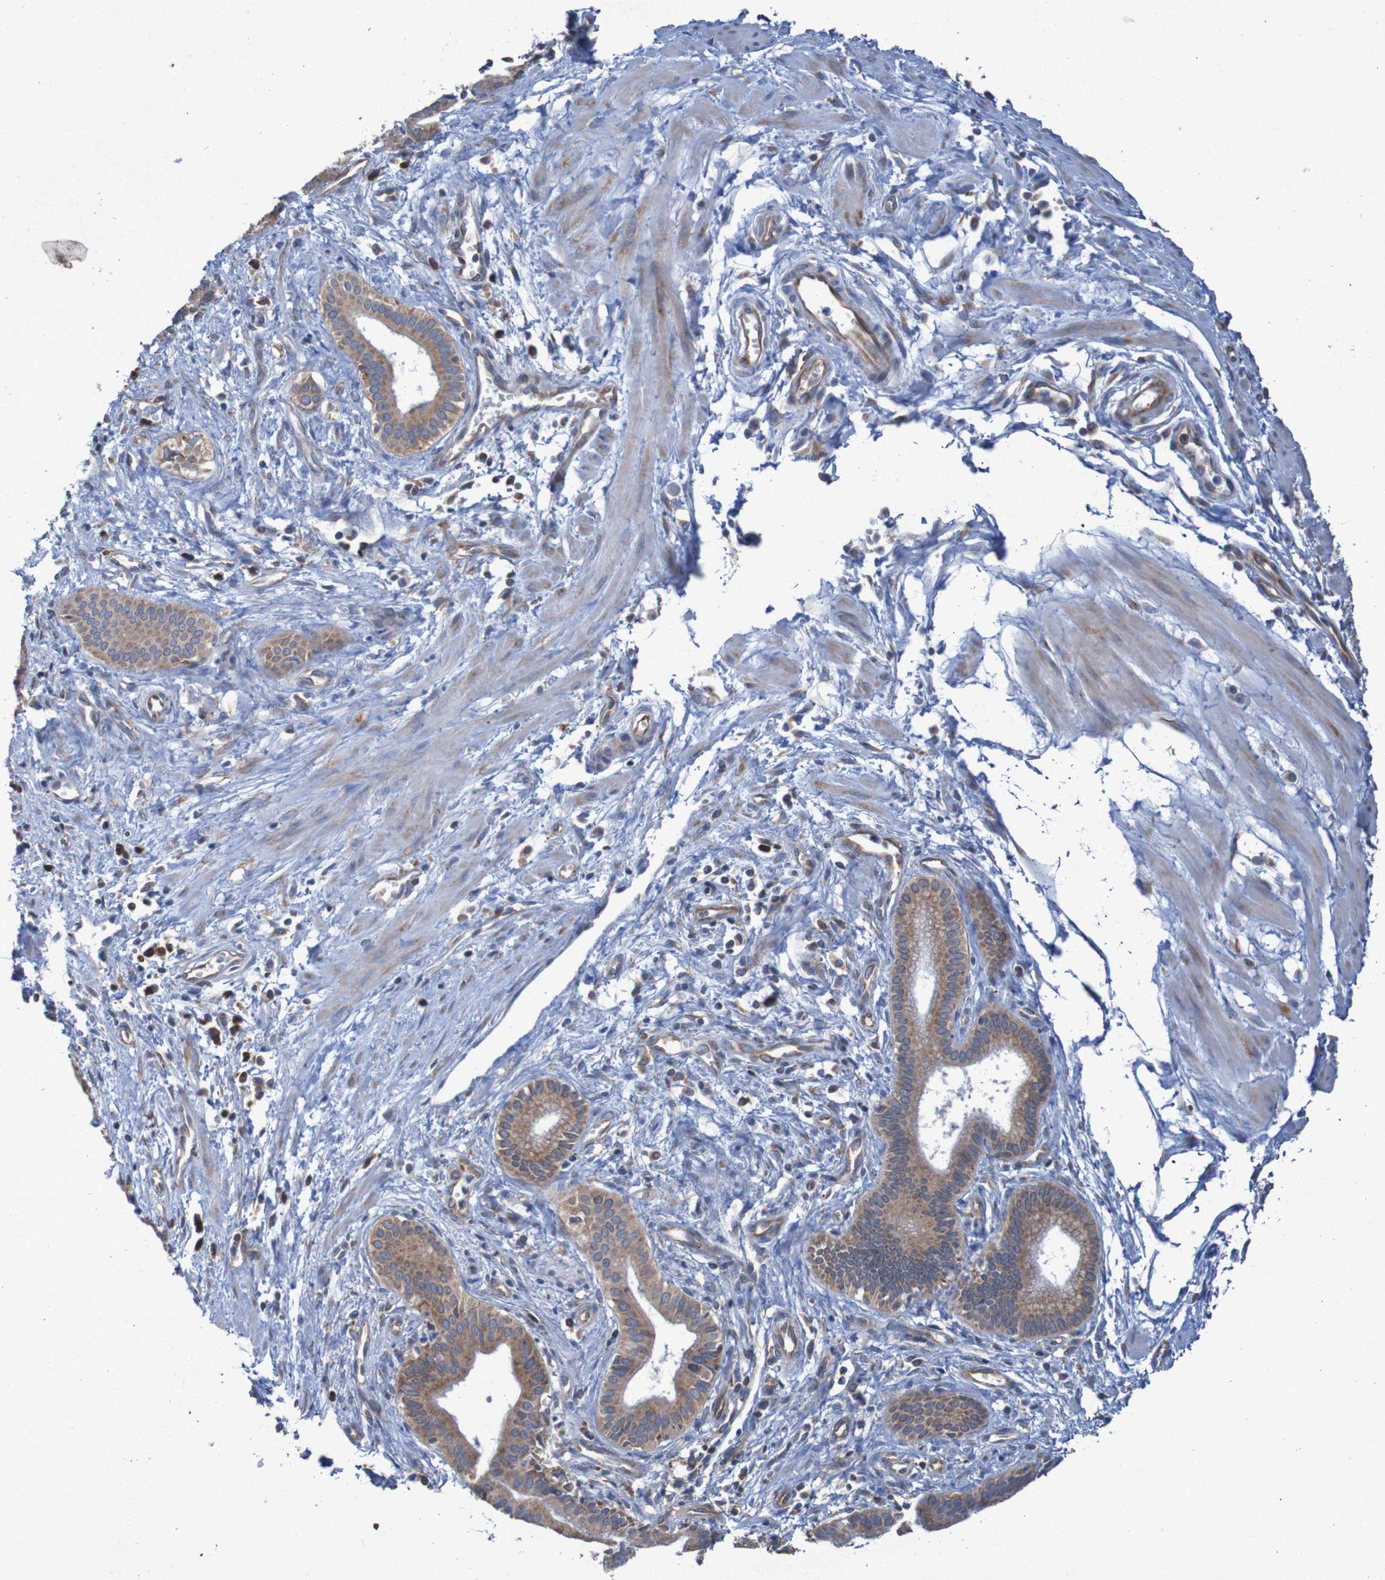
{"staining": {"intensity": "moderate", "quantity": ">75%", "location": "cytoplasmic/membranous"}, "tissue": "pancreatic cancer", "cell_type": "Tumor cells", "image_type": "cancer", "snomed": [{"axis": "morphology", "description": "Normal tissue, NOS"}, {"axis": "topography", "description": "Lymph node"}], "caption": "Moderate cytoplasmic/membranous positivity is appreciated in approximately >75% of tumor cells in pancreatic cancer.", "gene": "RPL10", "patient": {"sex": "male", "age": 50}}